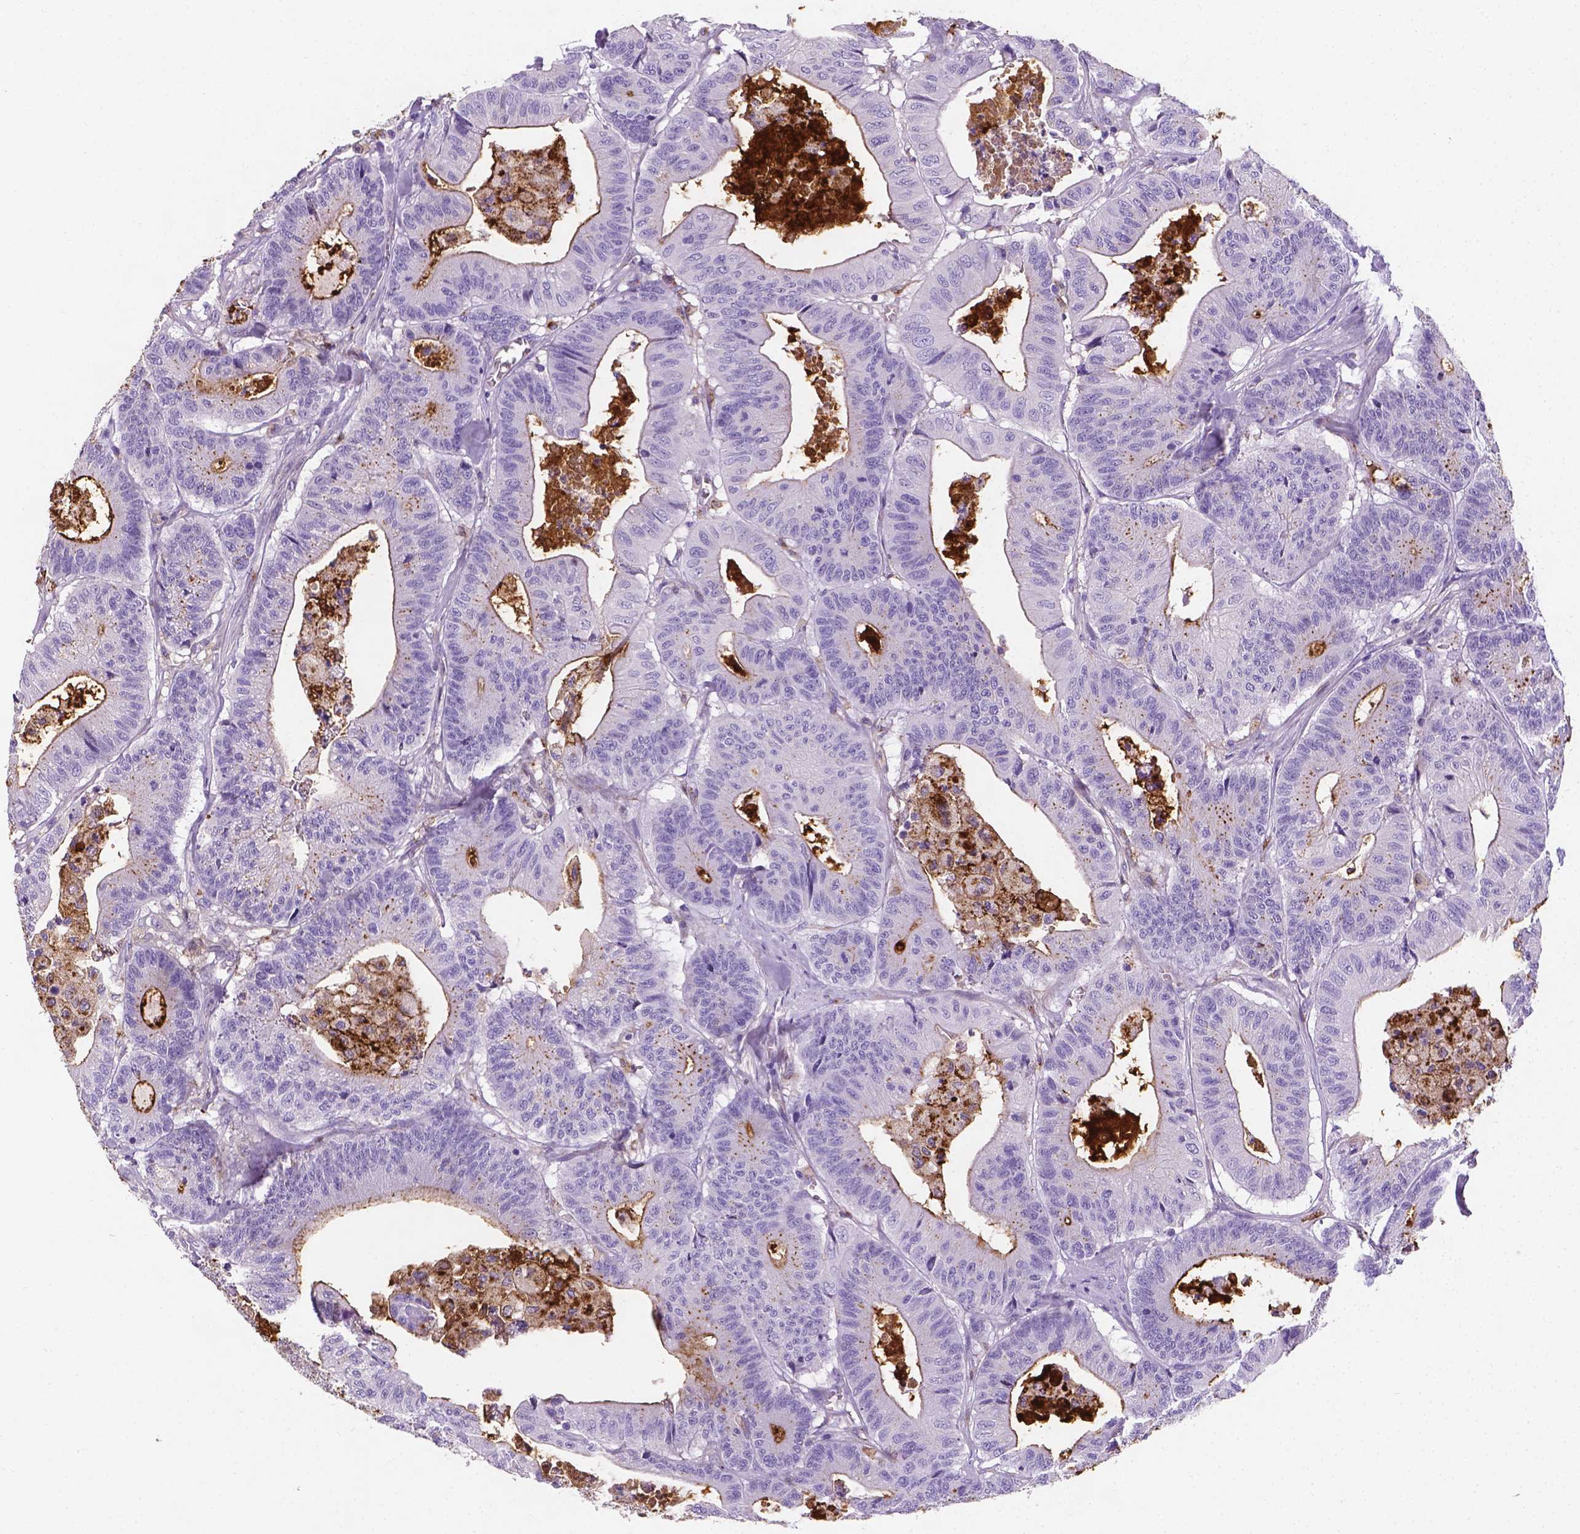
{"staining": {"intensity": "negative", "quantity": "none", "location": "none"}, "tissue": "colorectal cancer", "cell_type": "Tumor cells", "image_type": "cancer", "snomed": [{"axis": "morphology", "description": "Adenocarcinoma, NOS"}, {"axis": "topography", "description": "Colon"}], "caption": "Human colorectal cancer (adenocarcinoma) stained for a protein using IHC displays no expression in tumor cells.", "gene": "APOE", "patient": {"sex": "female", "age": 84}}